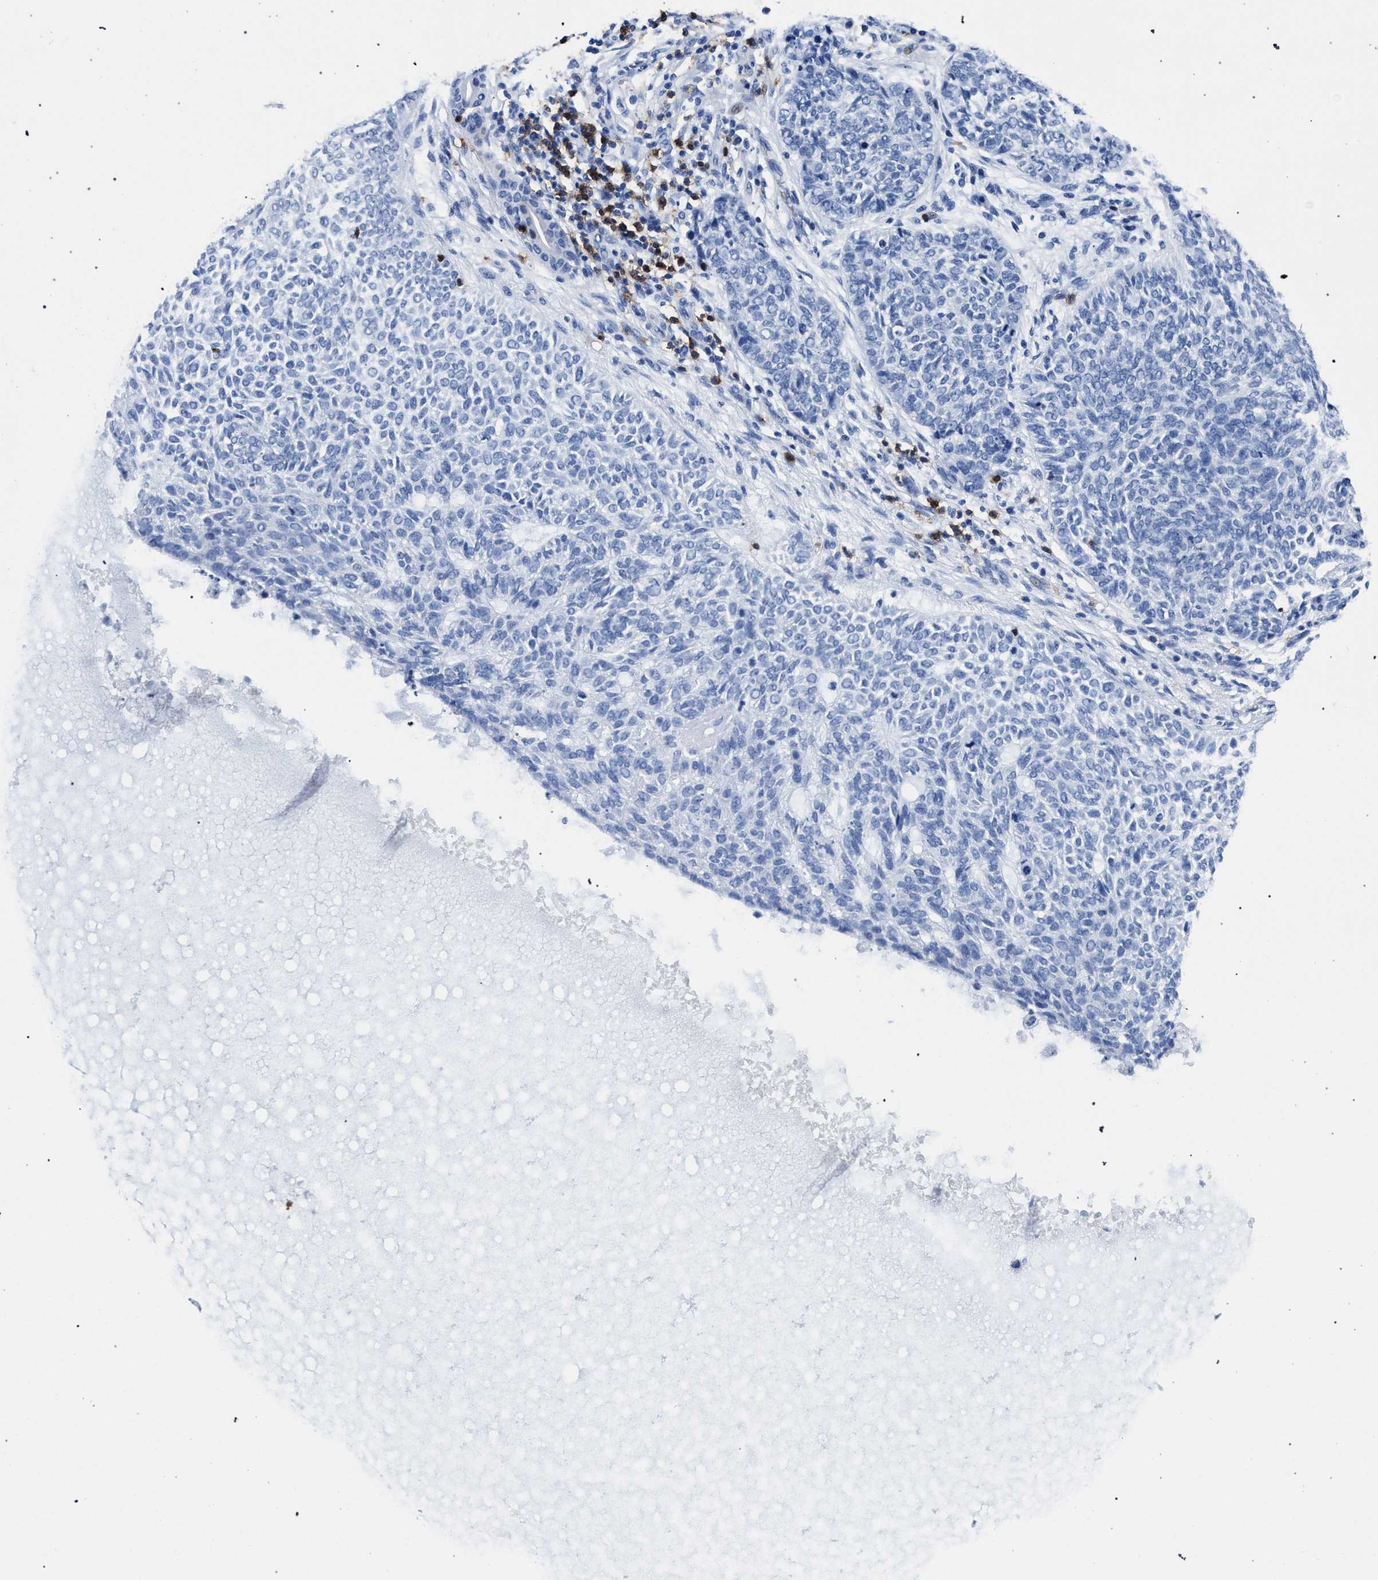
{"staining": {"intensity": "negative", "quantity": "none", "location": "none"}, "tissue": "skin cancer", "cell_type": "Tumor cells", "image_type": "cancer", "snomed": [{"axis": "morphology", "description": "Basal cell carcinoma"}, {"axis": "topography", "description": "Skin"}], "caption": "This histopathology image is of skin cancer (basal cell carcinoma) stained with immunohistochemistry (IHC) to label a protein in brown with the nuclei are counter-stained blue. There is no positivity in tumor cells. (DAB IHC, high magnification).", "gene": "KLRK1", "patient": {"sex": "male", "age": 87}}